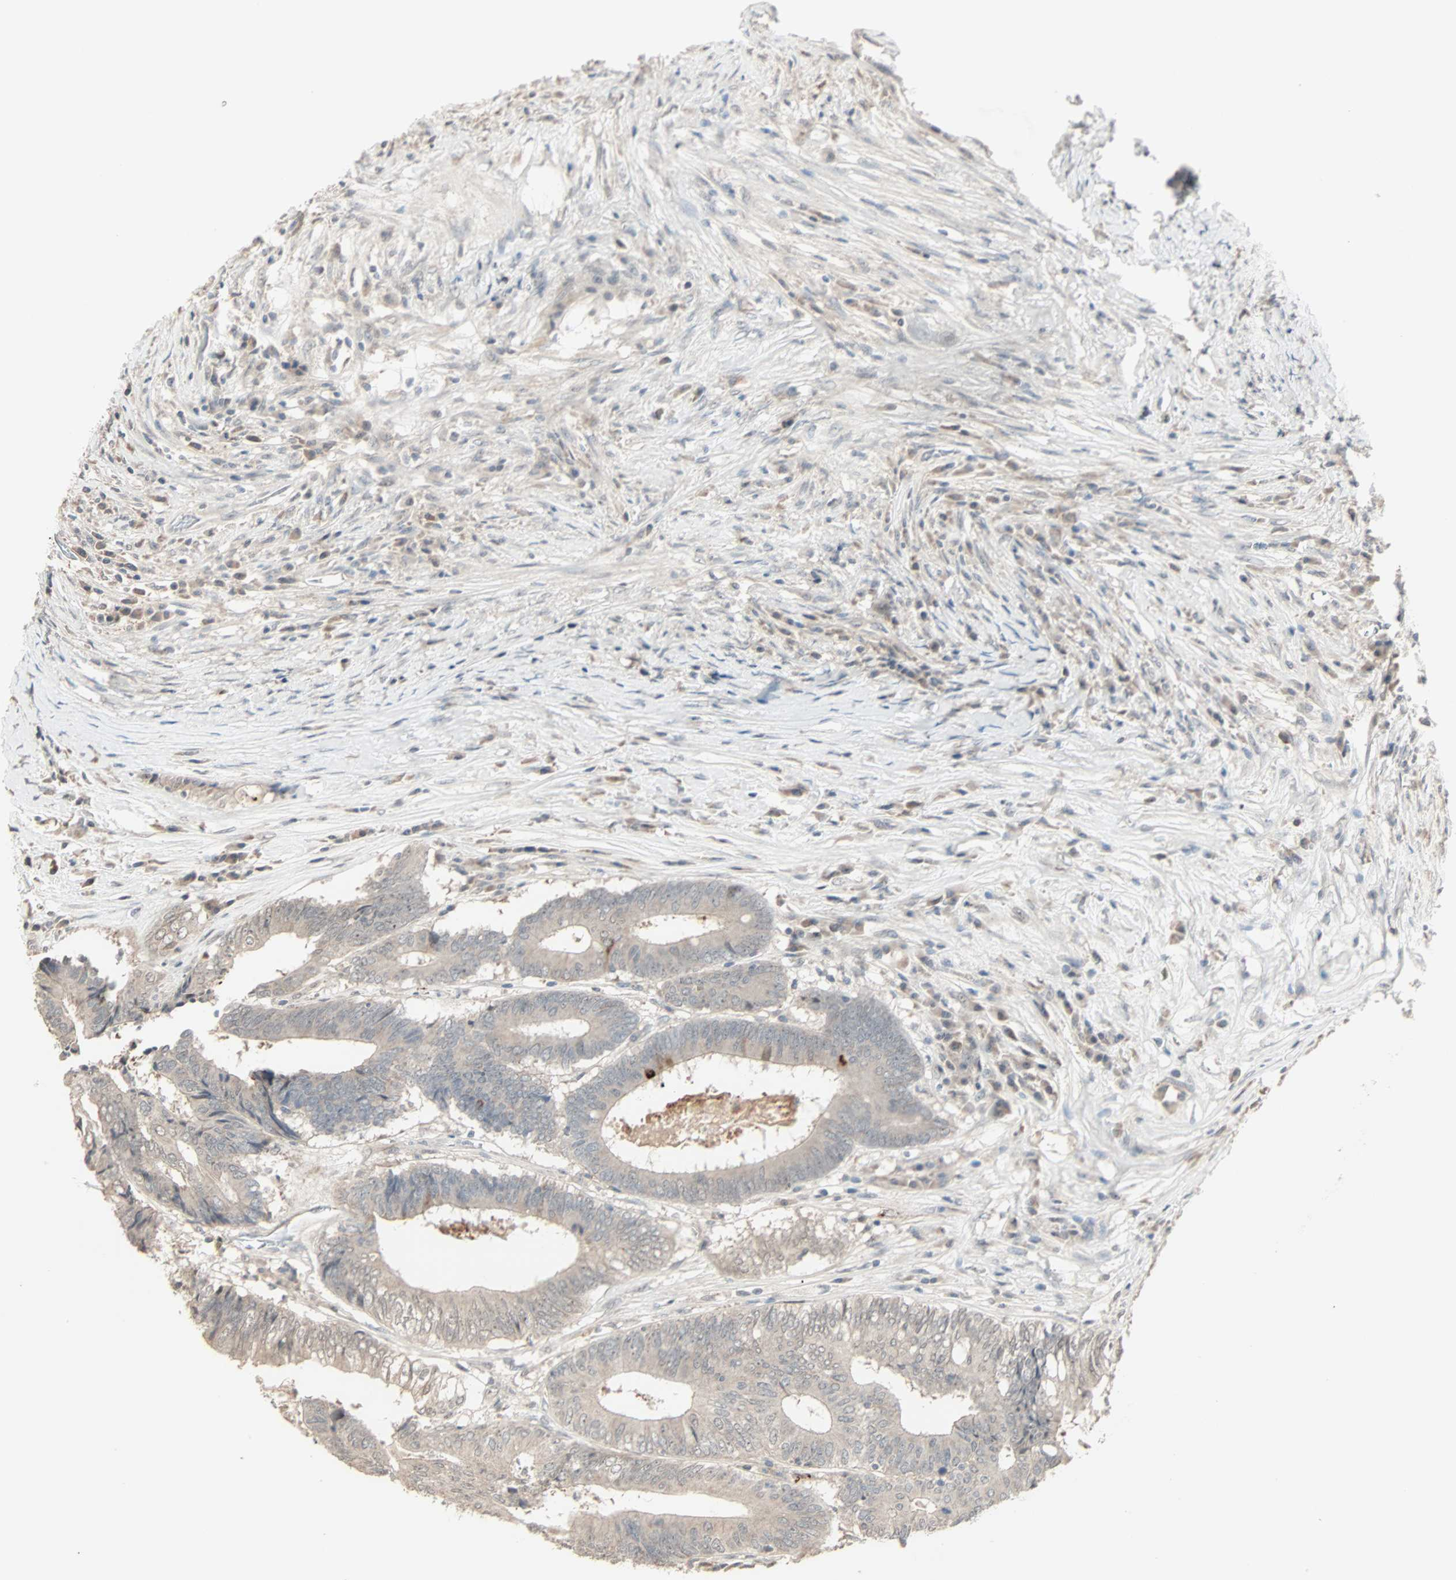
{"staining": {"intensity": "weak", "quantity": ">75%", "location": "cytoplasmic/membranous"}, "tissue": "colorectal cancer", "cell_type": "Tumor cells", "image_type": "cancer", "snomed": [{"axis": "morphology", "description": "Adenocarcinoma, NOS"}, {"axis": "topography", "description": "Rectum"}], "caption": "IHC (DAB (3,3'-diaminobenzidine)) staining of human colorectal adenocarcinoma demonstrates weak cytoplasmic/membranous protein staining in approximately >75% of tumor cells.", "gene": "KDM4A", "patient": {"sex": "male", "age": 63}}